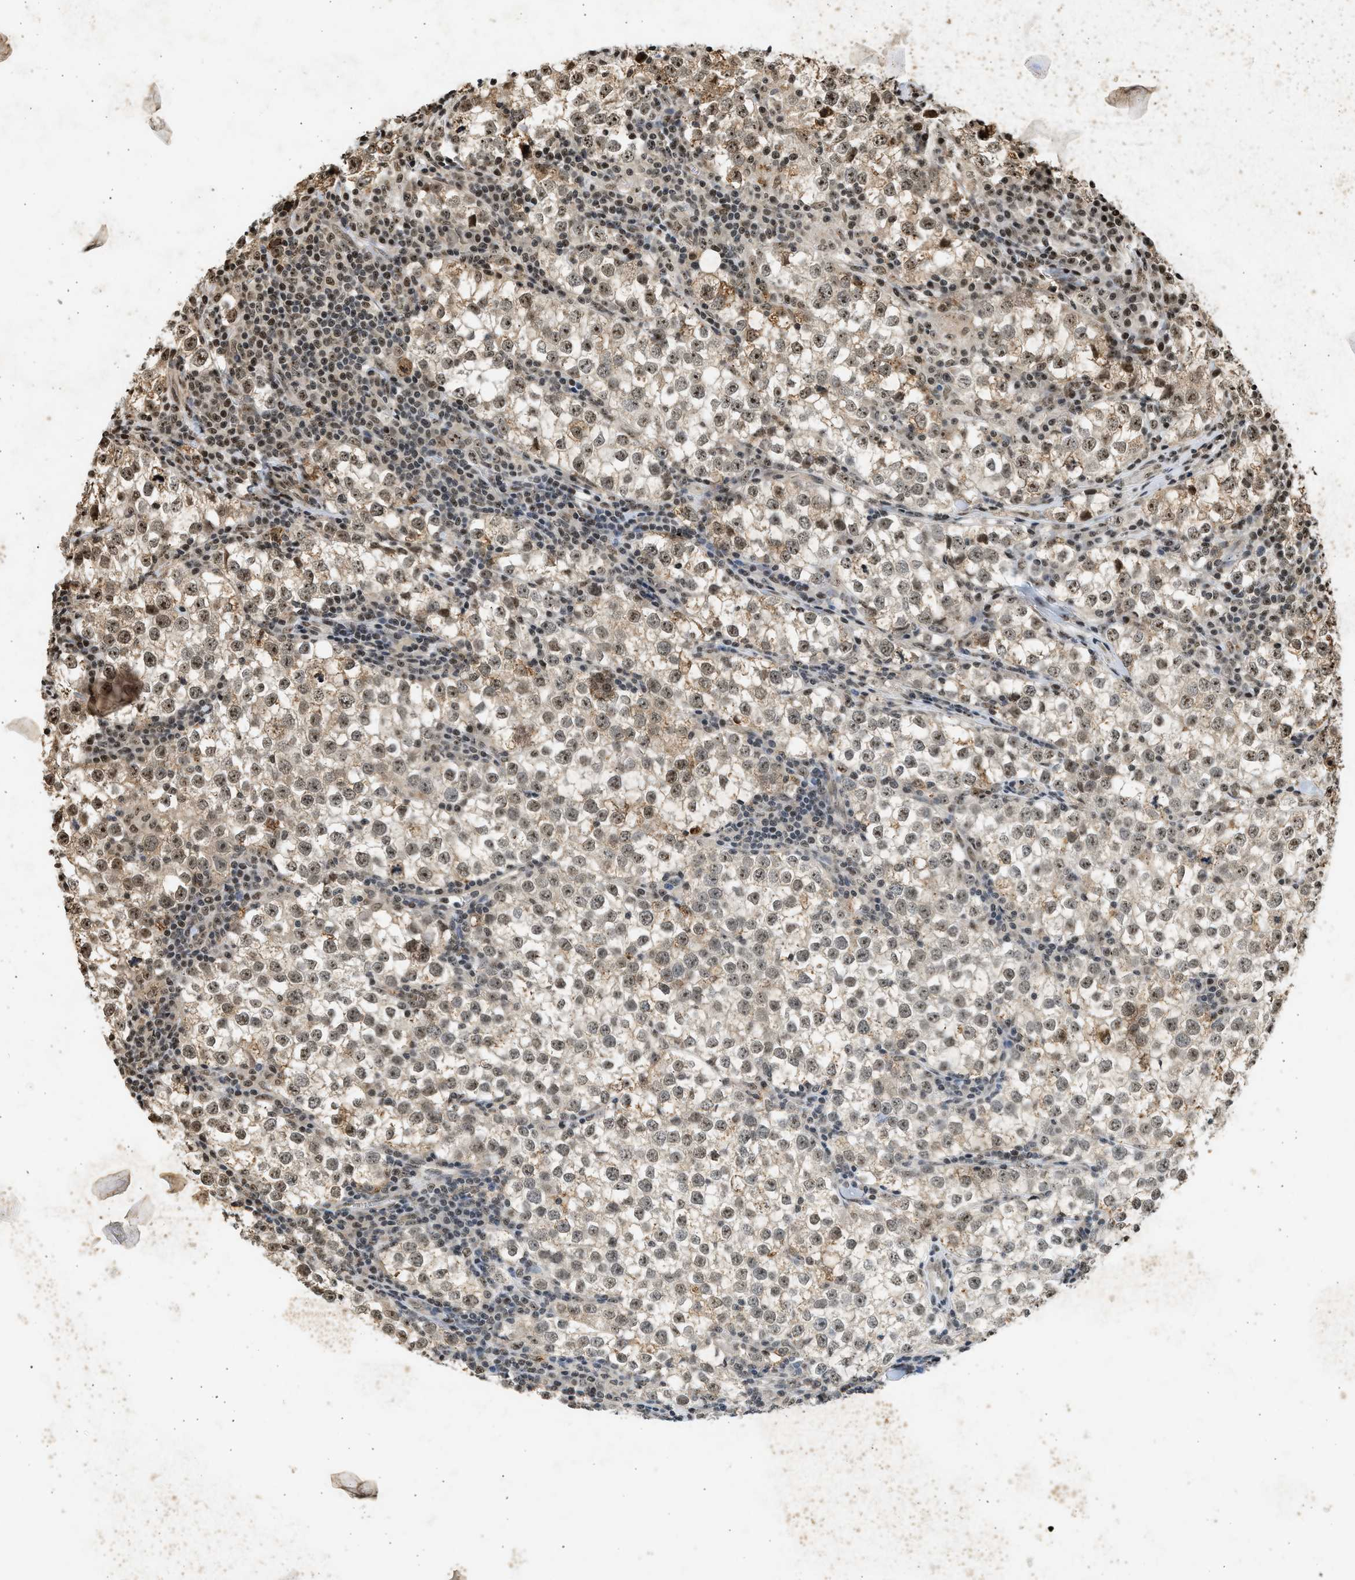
{"staining": {"intensity": "strong", "quantity": ">75%", "location": "nuclear"}, "tissue": "testis cancer", "cell_type": "Tumor cells", "image_type": "cancer", "snomed": [{"axis": "morphology", "description": "Seminoma, NOS"}, {"axis": "morphology", "description": "Carcinoma, Embryonal, NOS"}, {"axis": "topography", "description": "Testis"}], "caption": "Immunohistochemical staining of testis cancer exhibits strong nuclear protein expression in approximately >75% of tumor cells.", "gene": "TFDP2", "patient": {"sex": "male", "age": 36}}